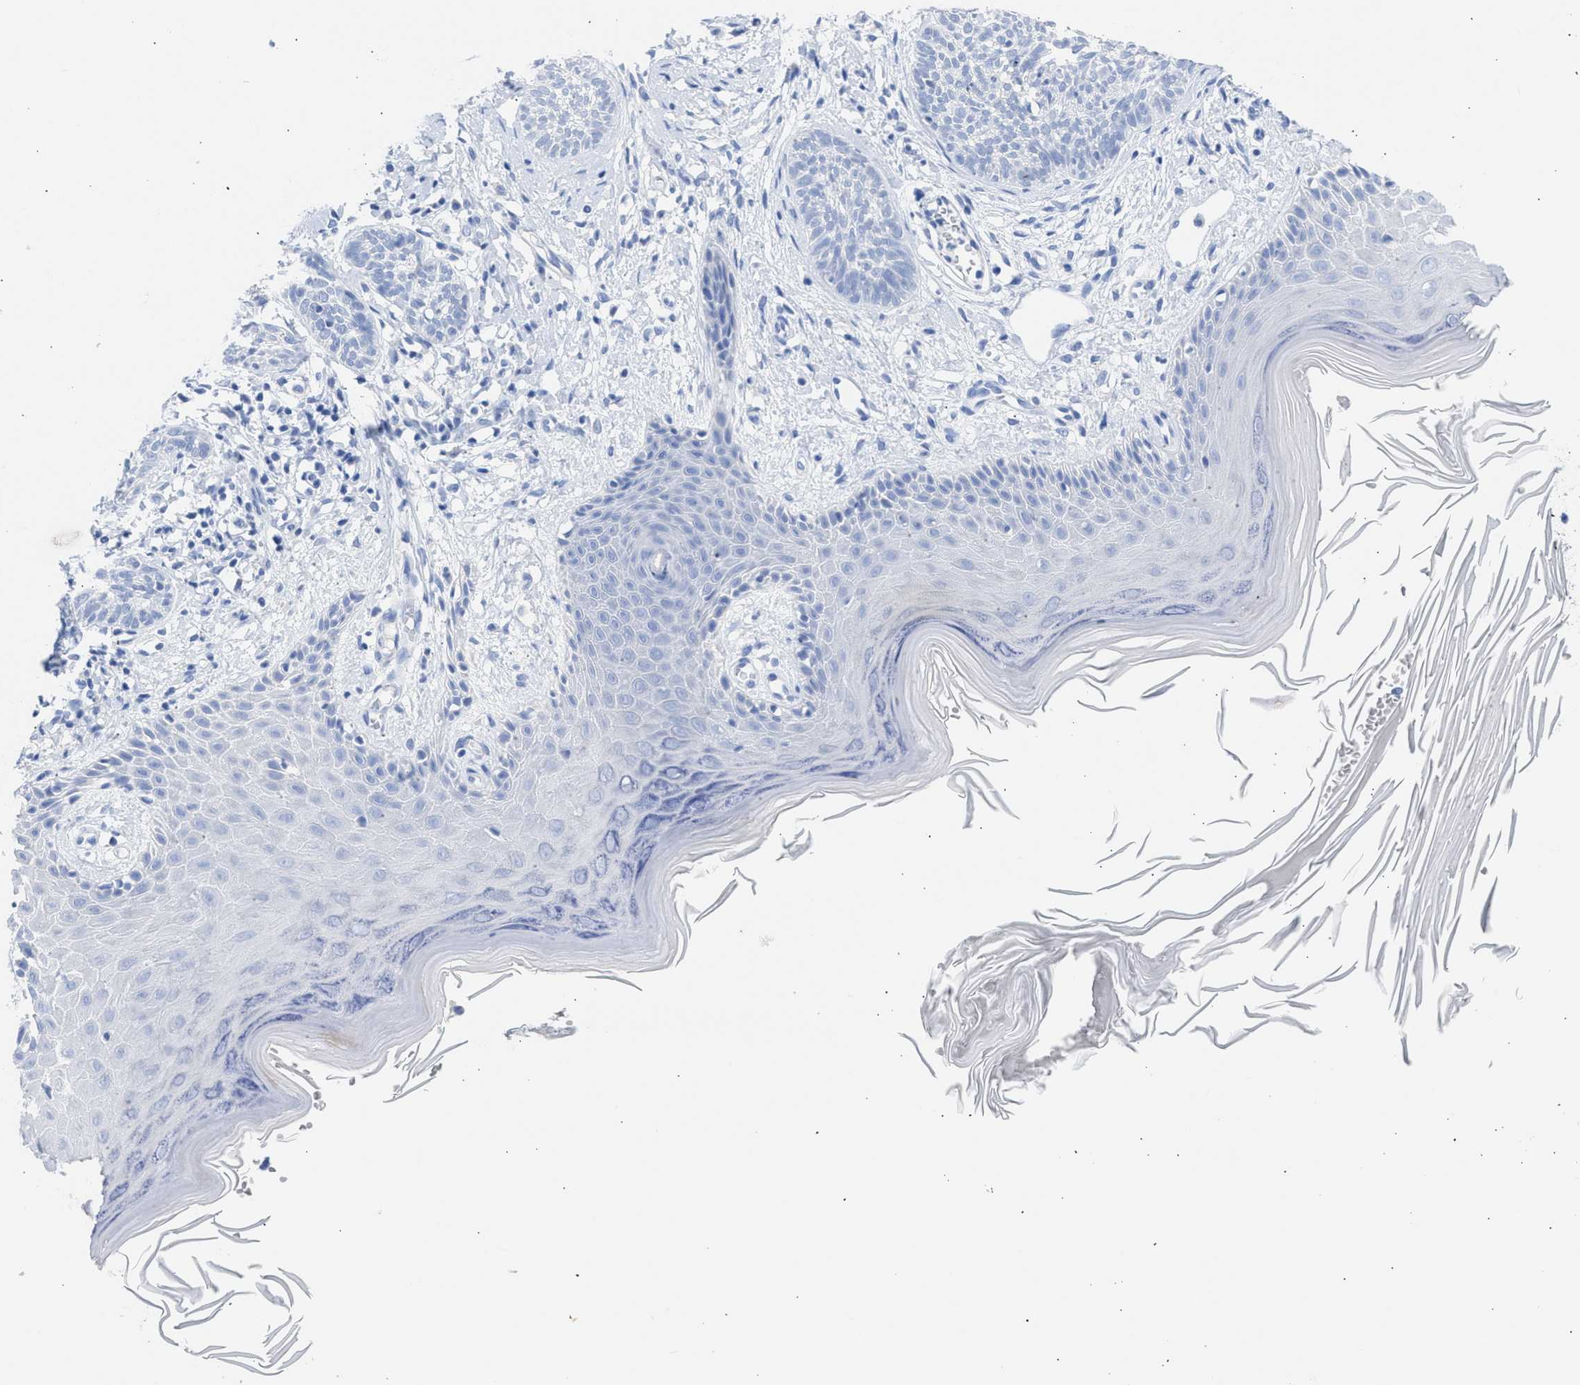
{"staining": {"intensity": "negative", "quantity": "none", "location": "none"}, "tissue": "skin cancer", "cell_type": "Tumor cells", "image_type": "cancer", "snomed": [{"axis": "morphology", "description": "Basal cell carcinoma"}, {"axis": "topography", "description": "Skin"}], "caption": "A photomicrograph of human skin basal cell carcinoma is negative for staining in tumor cells. (DAB IHC, high magnification).", "gene": "NCAM1", "patient": {"sex": "female", "age": 59}}